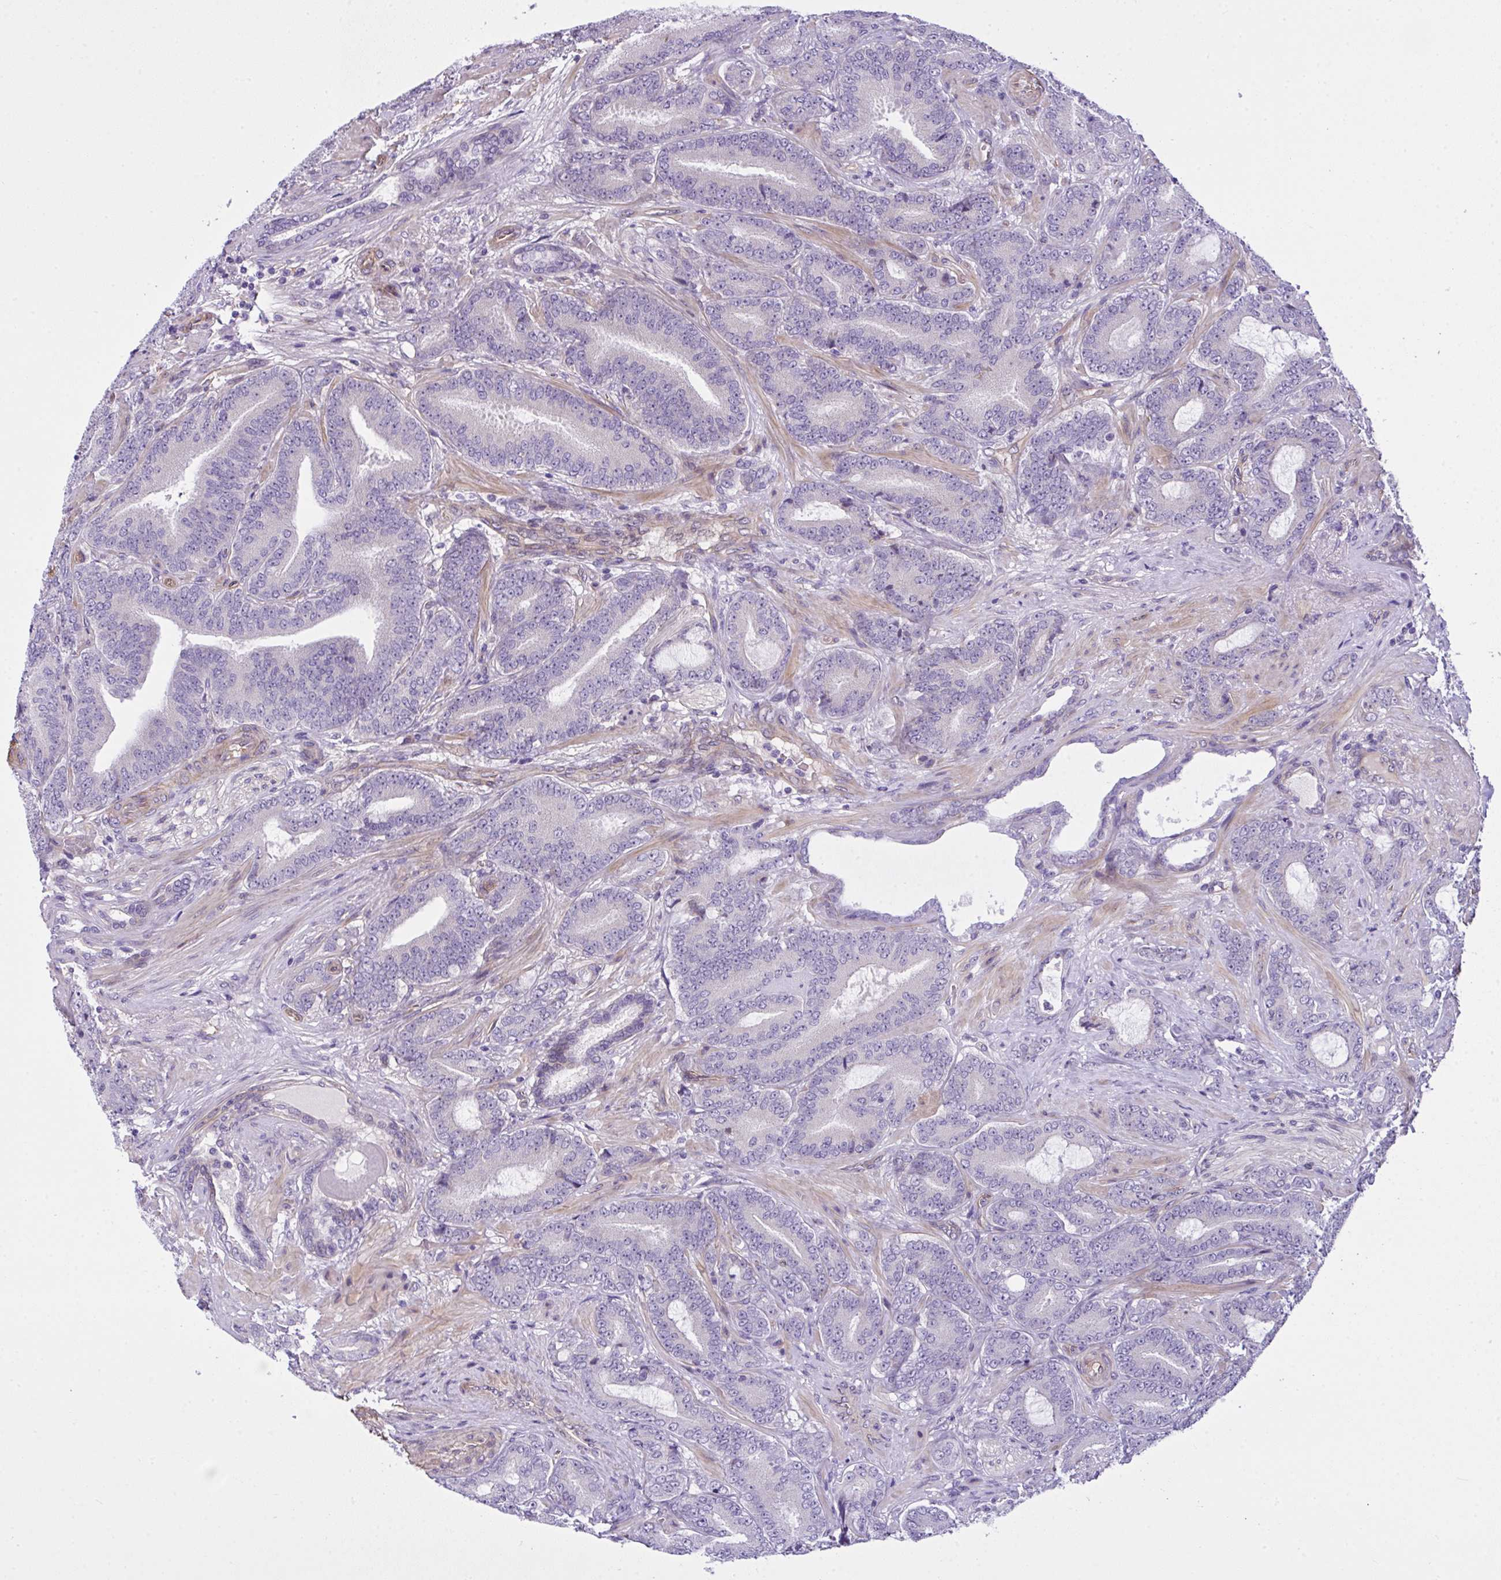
{"staining": {"intensity": "negative", "quantity": "none", "location": "none"}, "tissue": "prostate cancer", "cell_type": "Tumor cells", "image_type": "cancer", "snomed": [{"axis": "morphology", "description": "Adenocarcinoma, High grade"}, {"axis": "topography", "description": "Prostate"}], "caption": "The micrograph shows no staining of tumor cells in prostate cancer. (Immunohistochemistry (ihc), brightfield microscopy, high magnification).", "gene": "RSKR", "patient": {"sex": "male", "age": 62}}